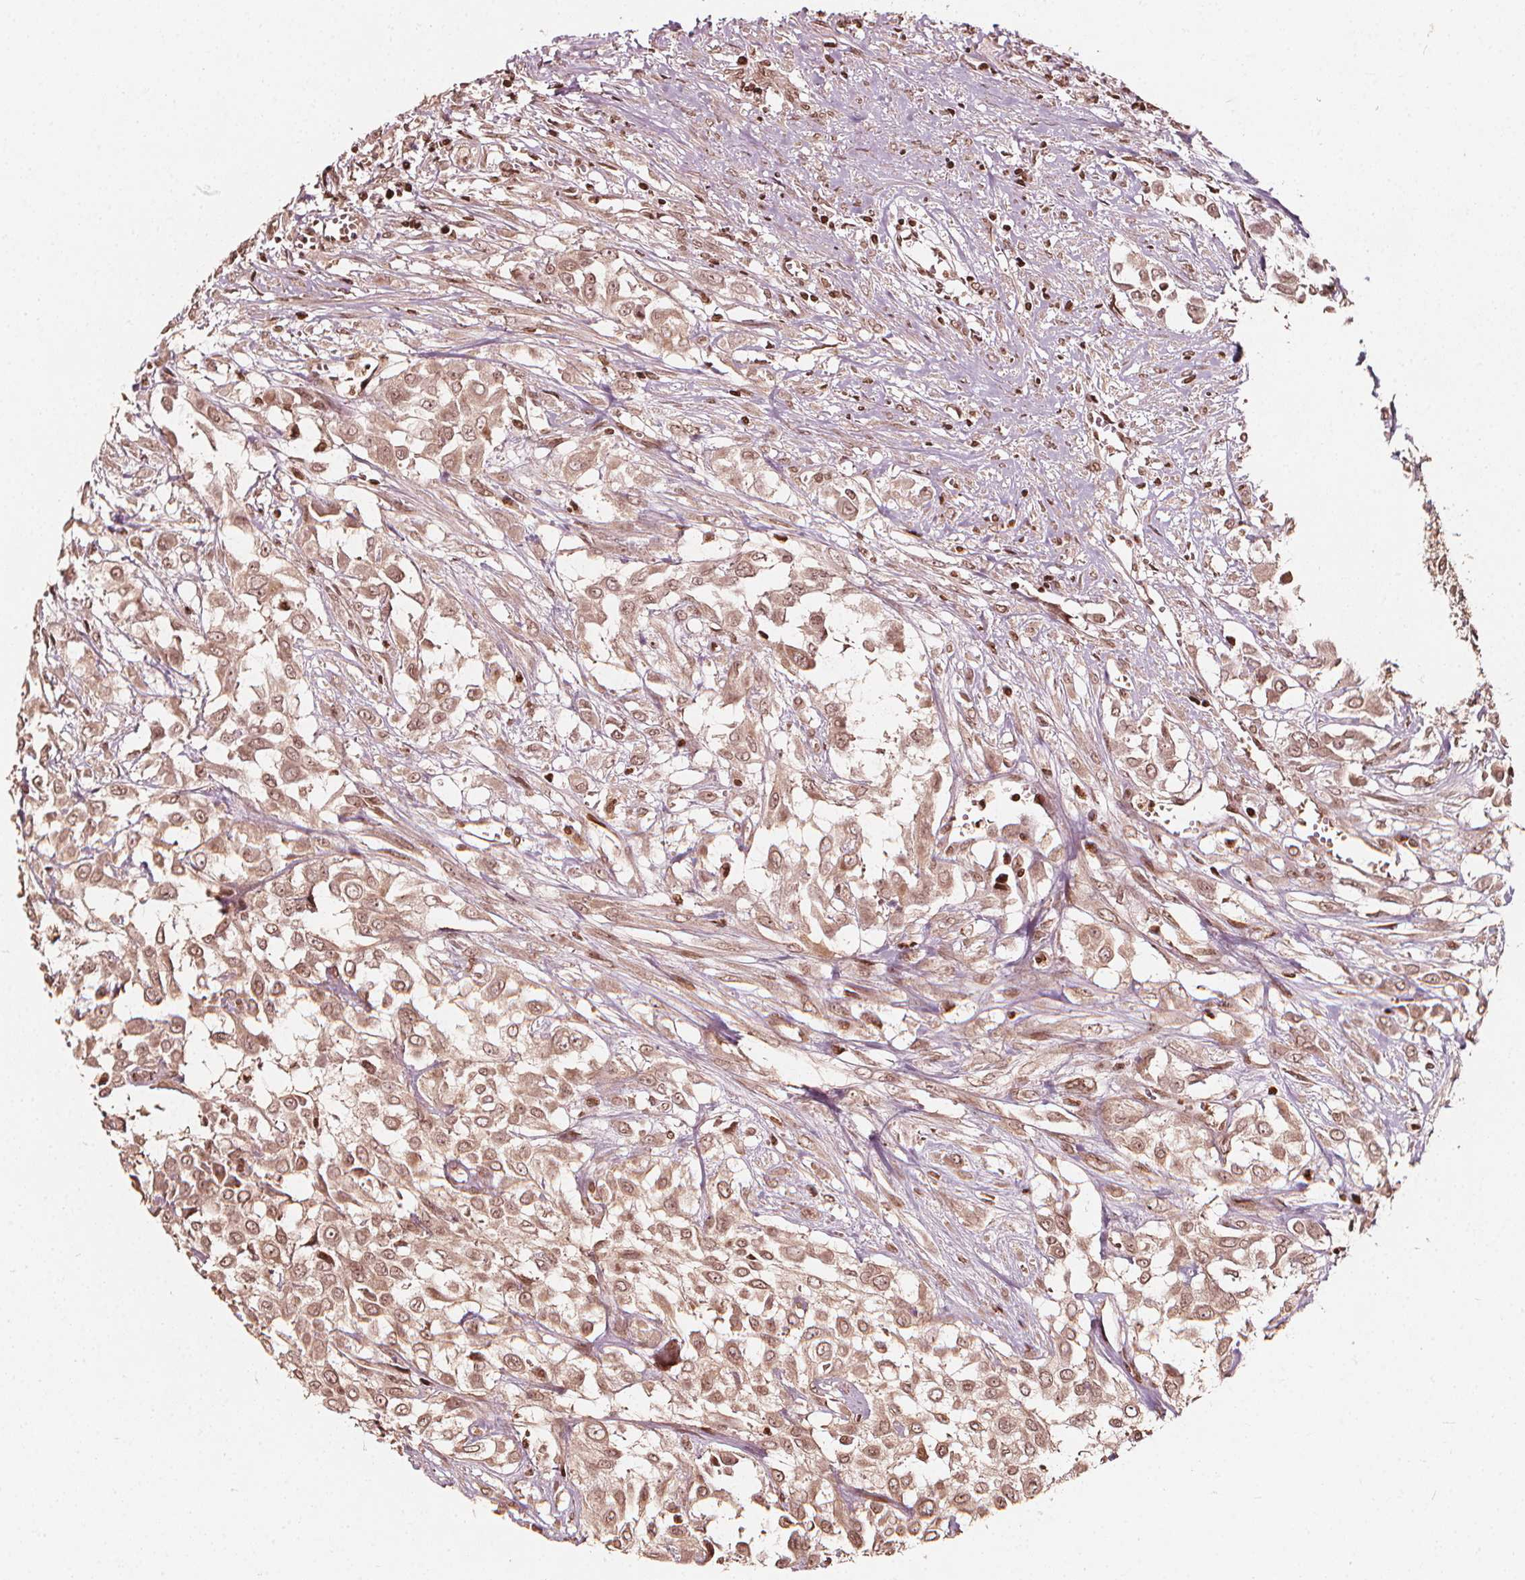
{"staining": {"intensity": "weak", "quantity": ">75%", "location": "nuclear"}, "tissue": "urothelial cancer", "cell_type": "Tumor cells", "image_type": "cancer", "snomed": [{"axis": "morphology", "description": "Urothelial carcinoma, High grade"}, {"axis": "topography", "description": "Urinary bladder"}], "caption": "This is an image of immunohistochemistry staining of high-grade urothelial carcinoma, which shows weak expression in the nuclear of tumor cells.", "gene": "H3C14", "patient": {"sex": "male", "age": 57}}